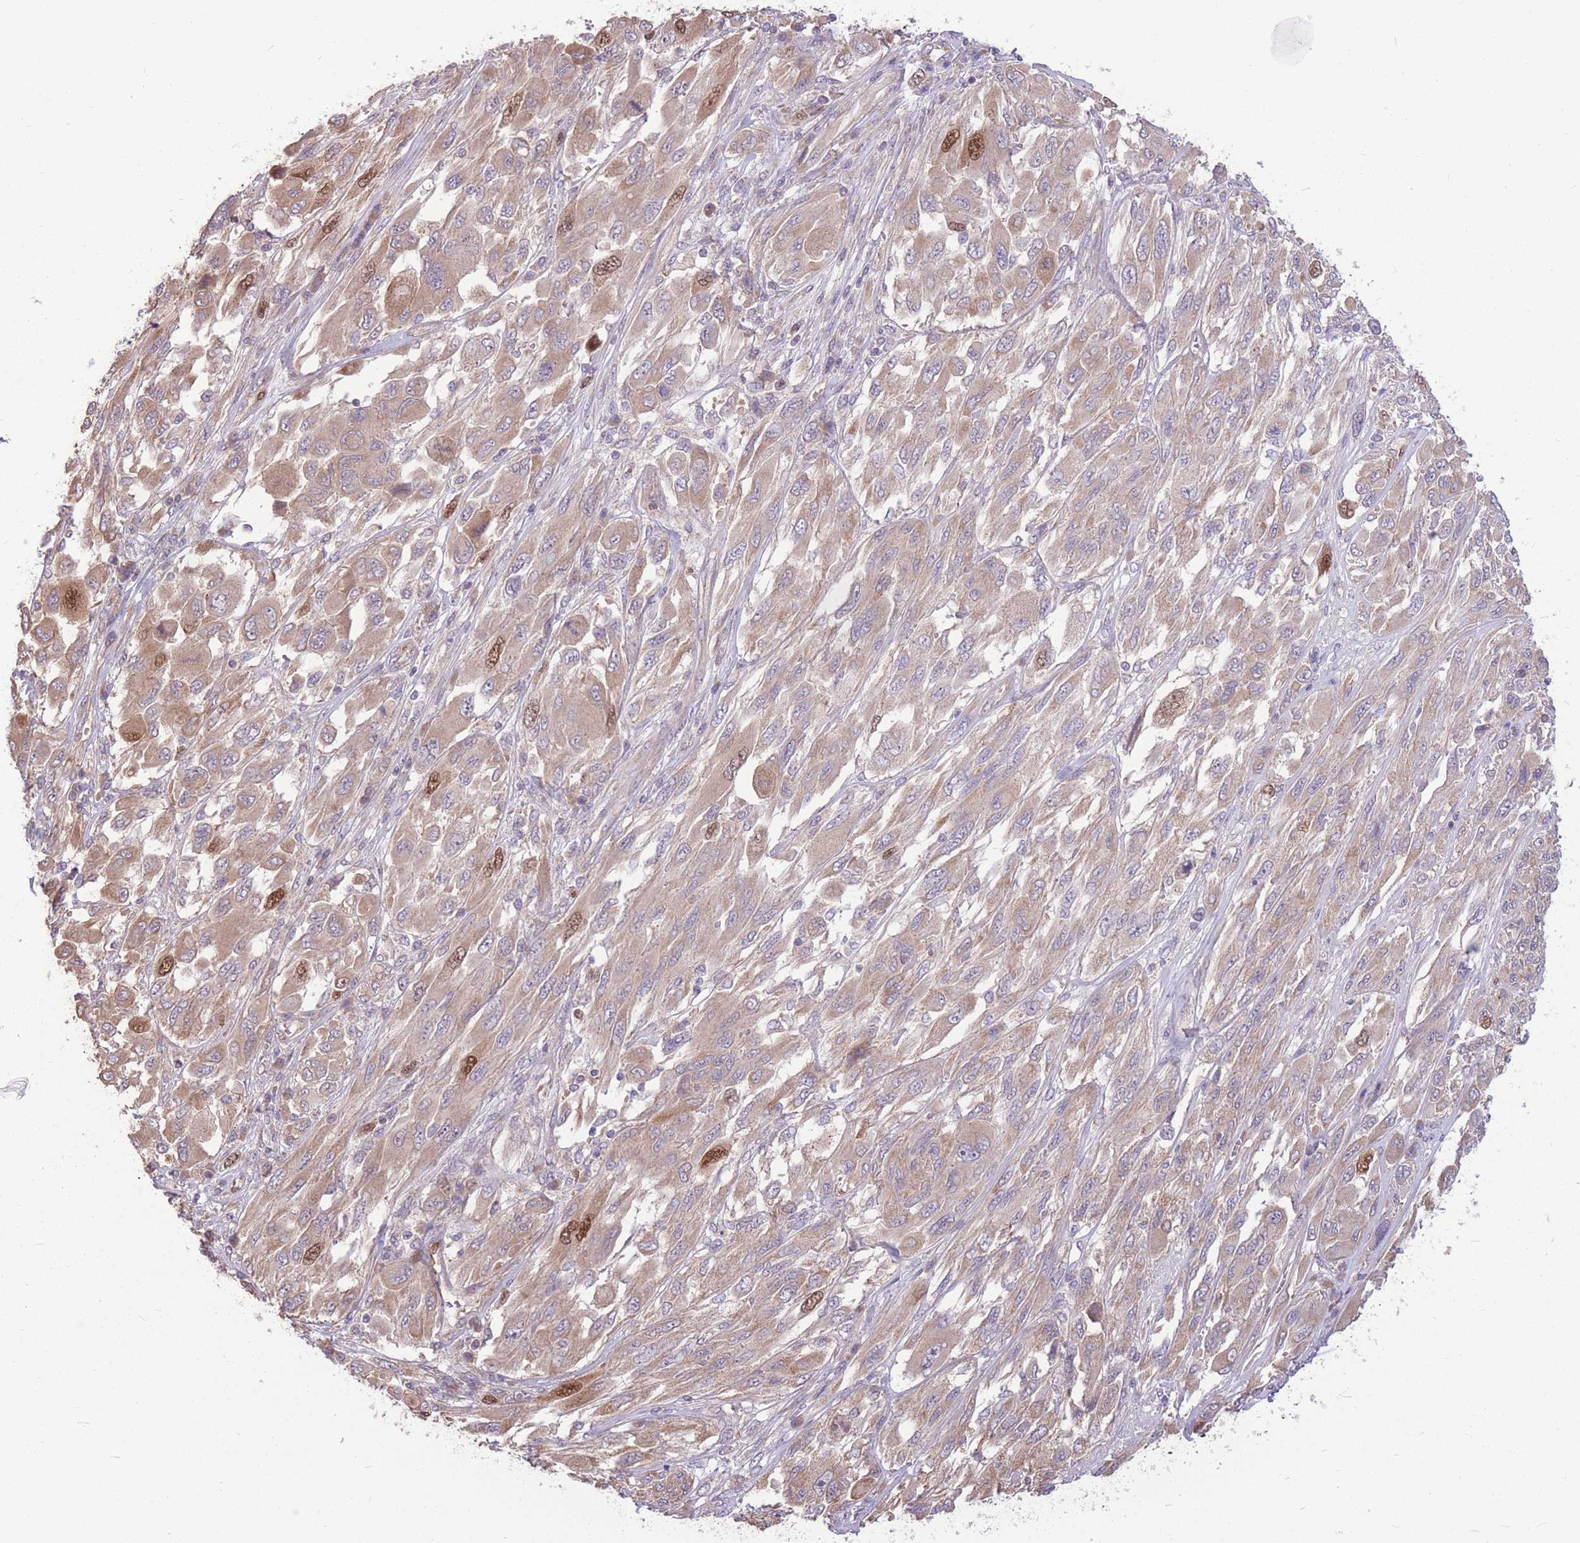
{"staining": {"intensity": "moderate", "quantity": ">75%", "location": "cytoplasmic/membranous,nuclear"}, "tissue": "melanoma", "cell_type": "Tumor cells", "image_type": "cancer", "snomed": [{"axis": "morphology", "description": "Malignant melanoma, NOS"}, {"axis": "topography", "description": "Skin"}], "caption": "IHC photomicrograph of malignant melanoma stained for a protein (brown), which demonstrates medium levels of moderate cytoplasmic/membranous and nuclear positivity in about >75% of tumor cells.", "gene": "GMNN", "patient": {"sex": "female", "age": 91}}